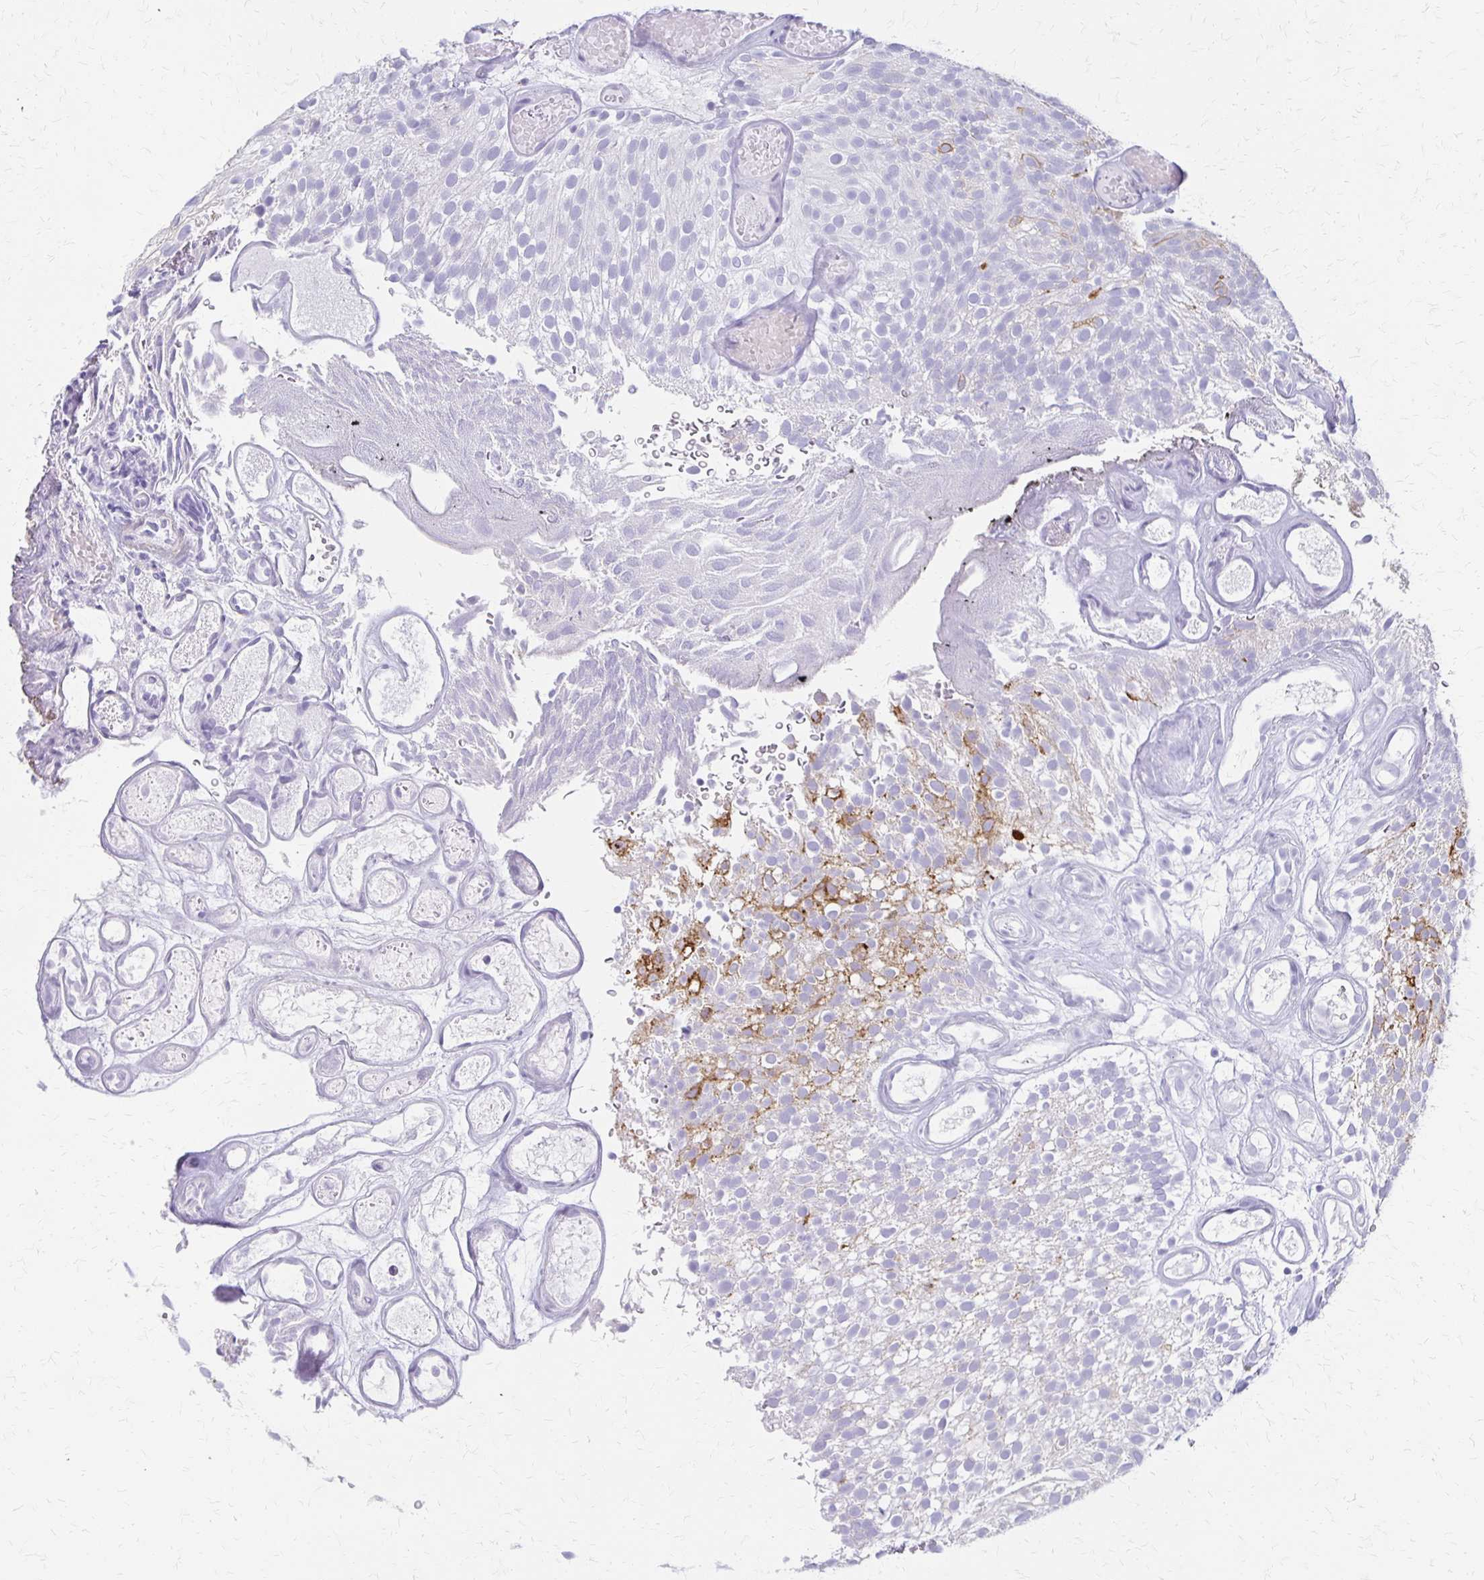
{"staining": {"intensity": "strong", "quantity": "<25%", "location": "cytoplasmic/membranous"}, "tissue": "urothelial cancer", "cell_type": "Tumor cells", "image_type": "cancer", "snomed": [{"axis": "morphology", "description": "Urothelial carcinoma, Low grade"}, {"axis": "topography", "description": "Urinary bladder"}], "caption": "Low-grade urothelial carcinoma stained for a protein (brown) demonstrates strong cytoplasmic/membranous positive staining in approximately <25% of tumor cells.", "gene": "IVL", "patient": {"sex": "male", "age": 78}}